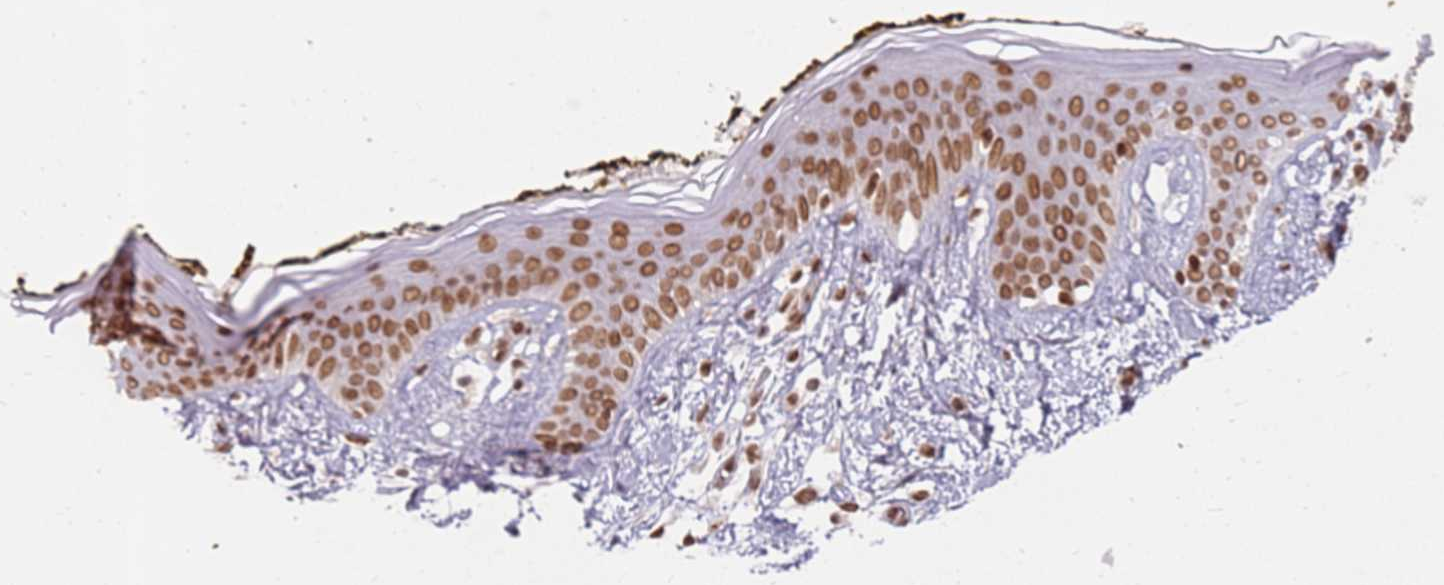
{"staining": {"intensity": "moderate", "quantity": ">75%", "location": "nuclear"}, "tissue": "skin", "cell_type": "Fibroblasts", "image_type": "normal", "snomed": [{"axis": "morphology", "description": "Normal tissue, NOS"}, {"axis": "topography", "description": "Skin"}], "caption": "Immunohistochemical staining of unremarkable human skin displays moderate nuclear protein expression in approximately >75% of fibroblasts. The staining is performed using DAB brown chromogen to label protein expression. The nuclei are counter-stained blue using hematoxylin.", "gene": "TENT4A", "patient": {"sex": "female", "age": 34}}